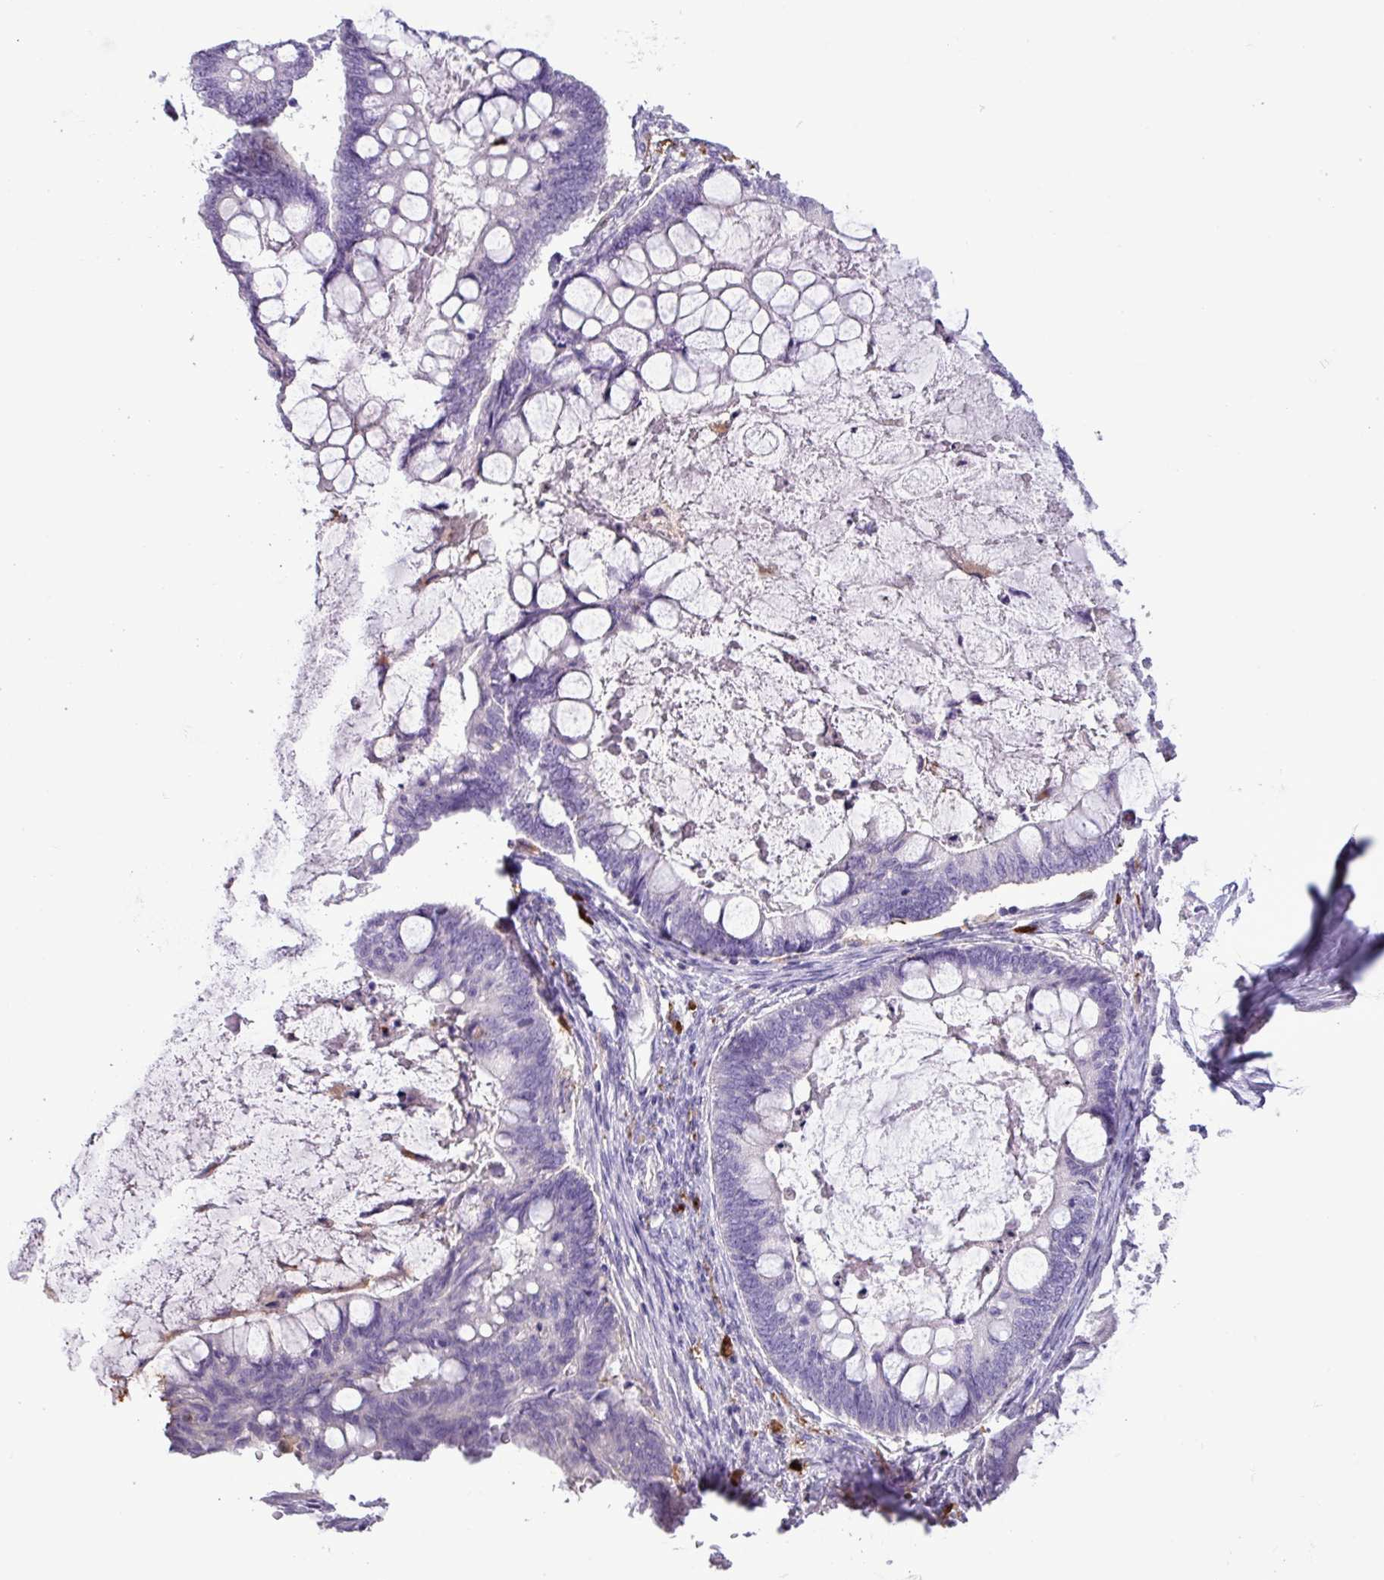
{"staining": {"intensity": "negative", "quantity": "none", "location": "none"}, "tissue": "ovarian cancer", "cell_type": "Tumor cells", "image_type": "cancer", "snomed": [{"axis": "morphology", "description": "Cystadenocarcinoma, mucinous, NOS"}, {"axis": "topography", "description": "Ovary"}], "caption": "Tumor cells are negative for brown protein staining in ovarian cancer.", "gene": "TMEM200C", "patient": {"sex": "female", "age": 61}}